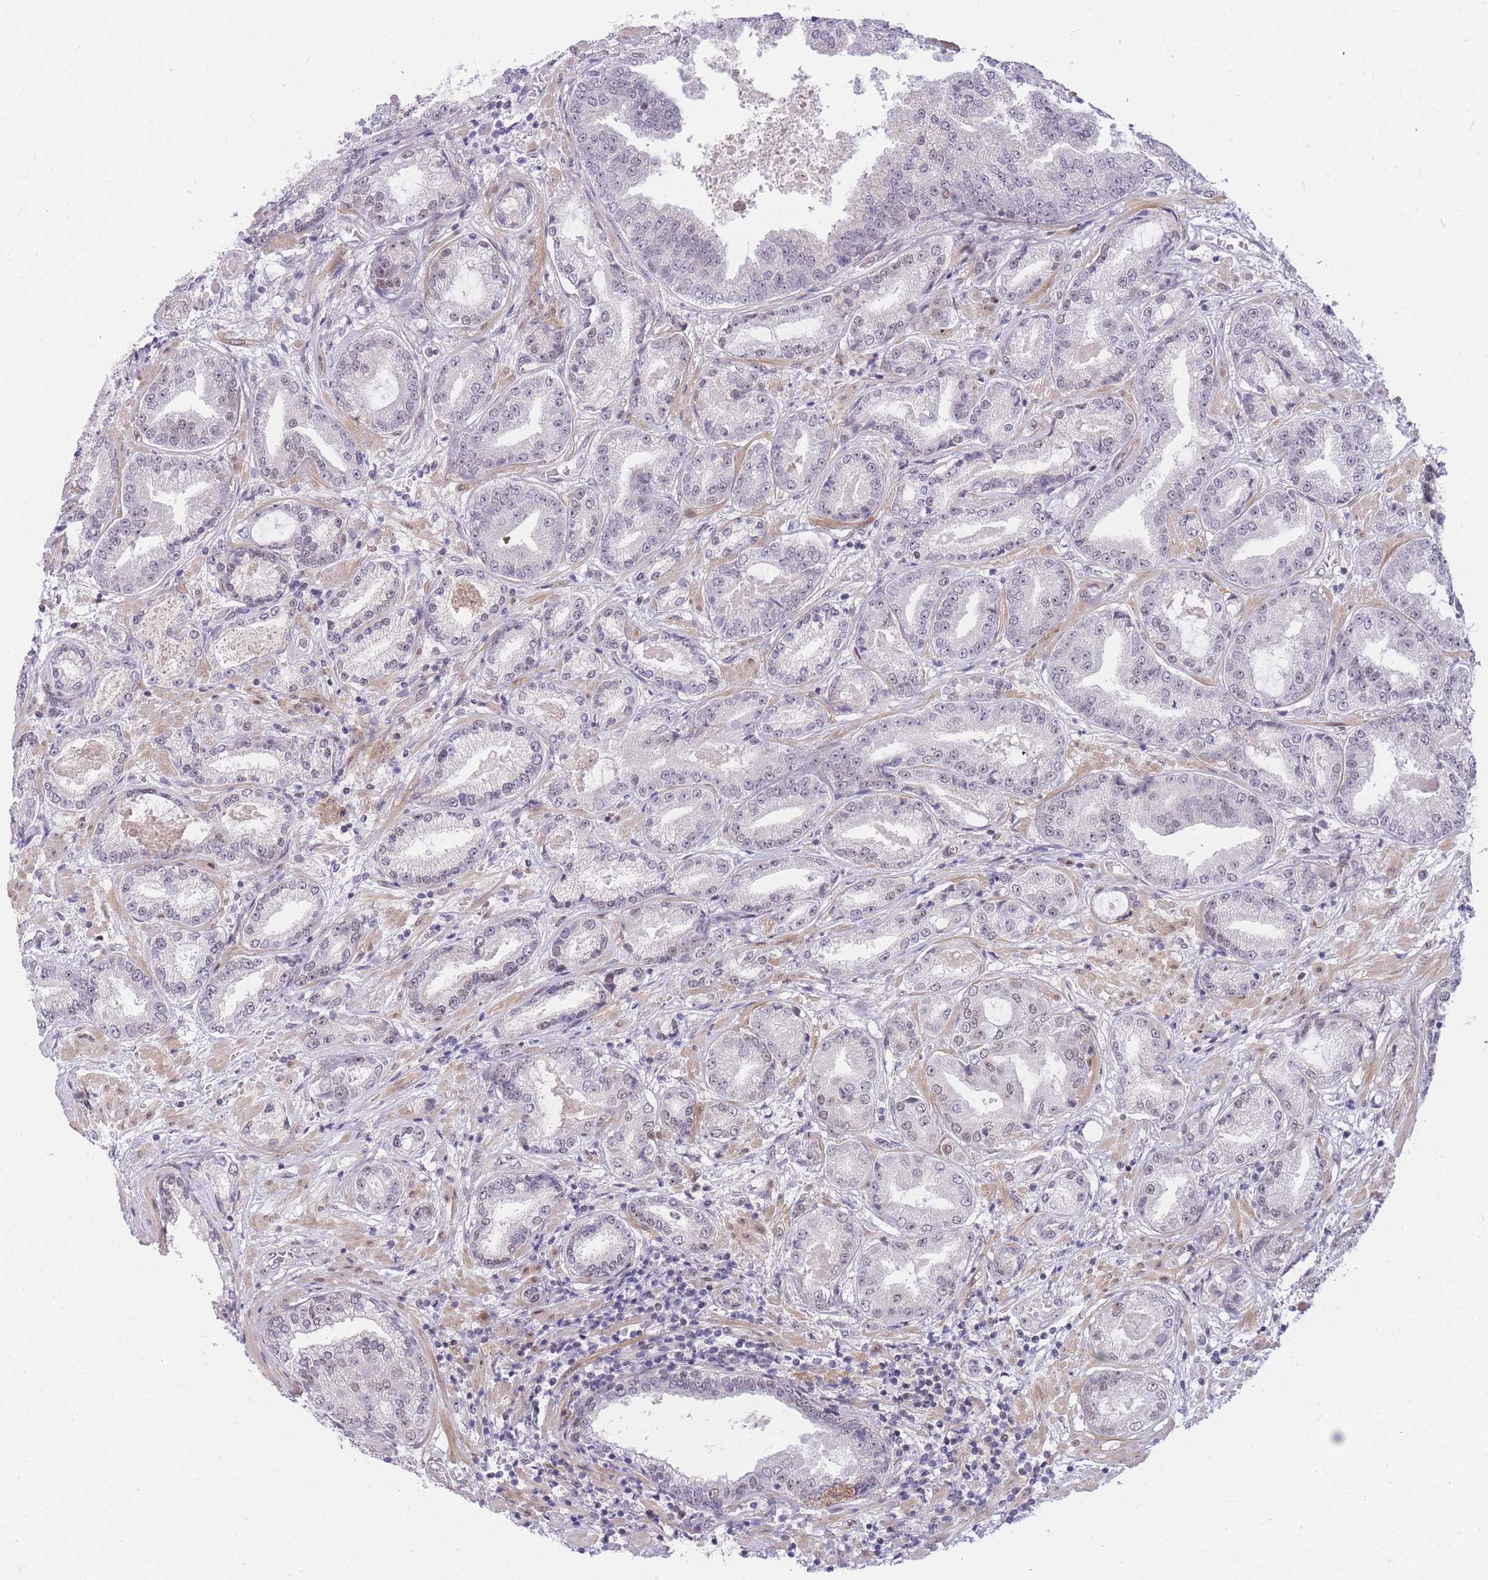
{"staining": {"intensity": "negative", "quantity": "none", "location": "none"}, "tissue": "prostate cancer", "cell_type": "Tumor cells", "image_type": "cancer", "snomed": [{"axis": "morphology", "description": "Adenocarcinoma, High grade"}, {"axis": "topography", "description": "Prostate"}], "caption": "A micrograph of prostate cancer (high-grade adenocarcinoma) stained for a protein displays no brown staining in tumor cells.", "gene": "TLE2", "patient": {"sex": "male", "age": 68}}